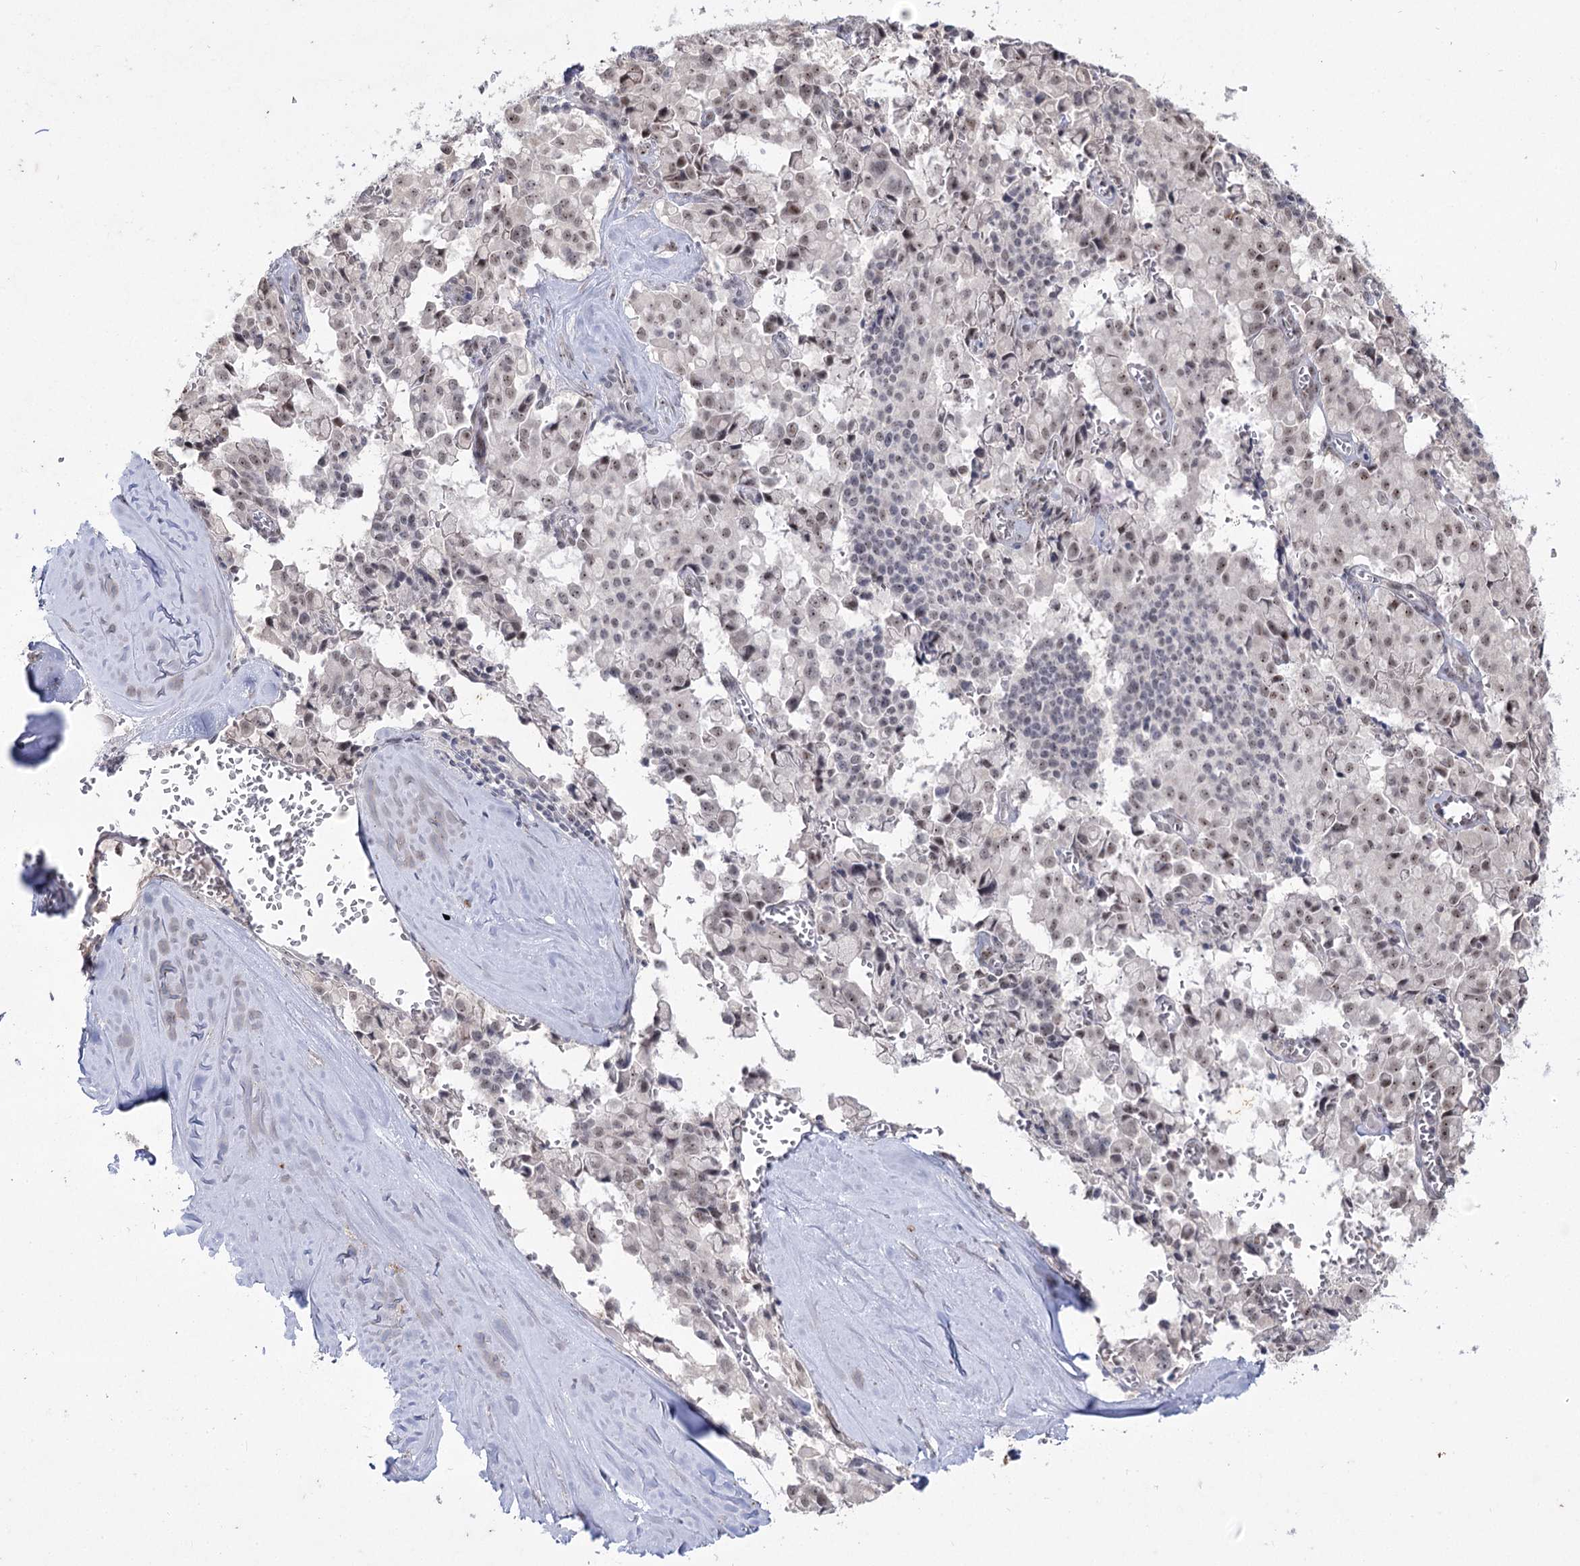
{"staining": {"intensity": "weak", "quantity": ">75%", "location": "nuclear"}, "tissue": "pancreatic cancer", "cell_type": "Tumor cells", "image_type": "cancer", "snomed": [{"axis": "morphology", "description": "Adenocarcinoma, NOS"}, {"axis": "topography", "description": "Pancreas"}], "caption": "The photomicrograph exhibits staining of pancreatic adenocarcinoma, revealing weak nuclear protein expression (brown color) within tumor cells. (DAB (3,3'-diaminobenzidine) IHC, brown staining for protein, blue staining for nuclei).", "gene": "DDX50", "patient": {"sex": "male", "age": 65}}